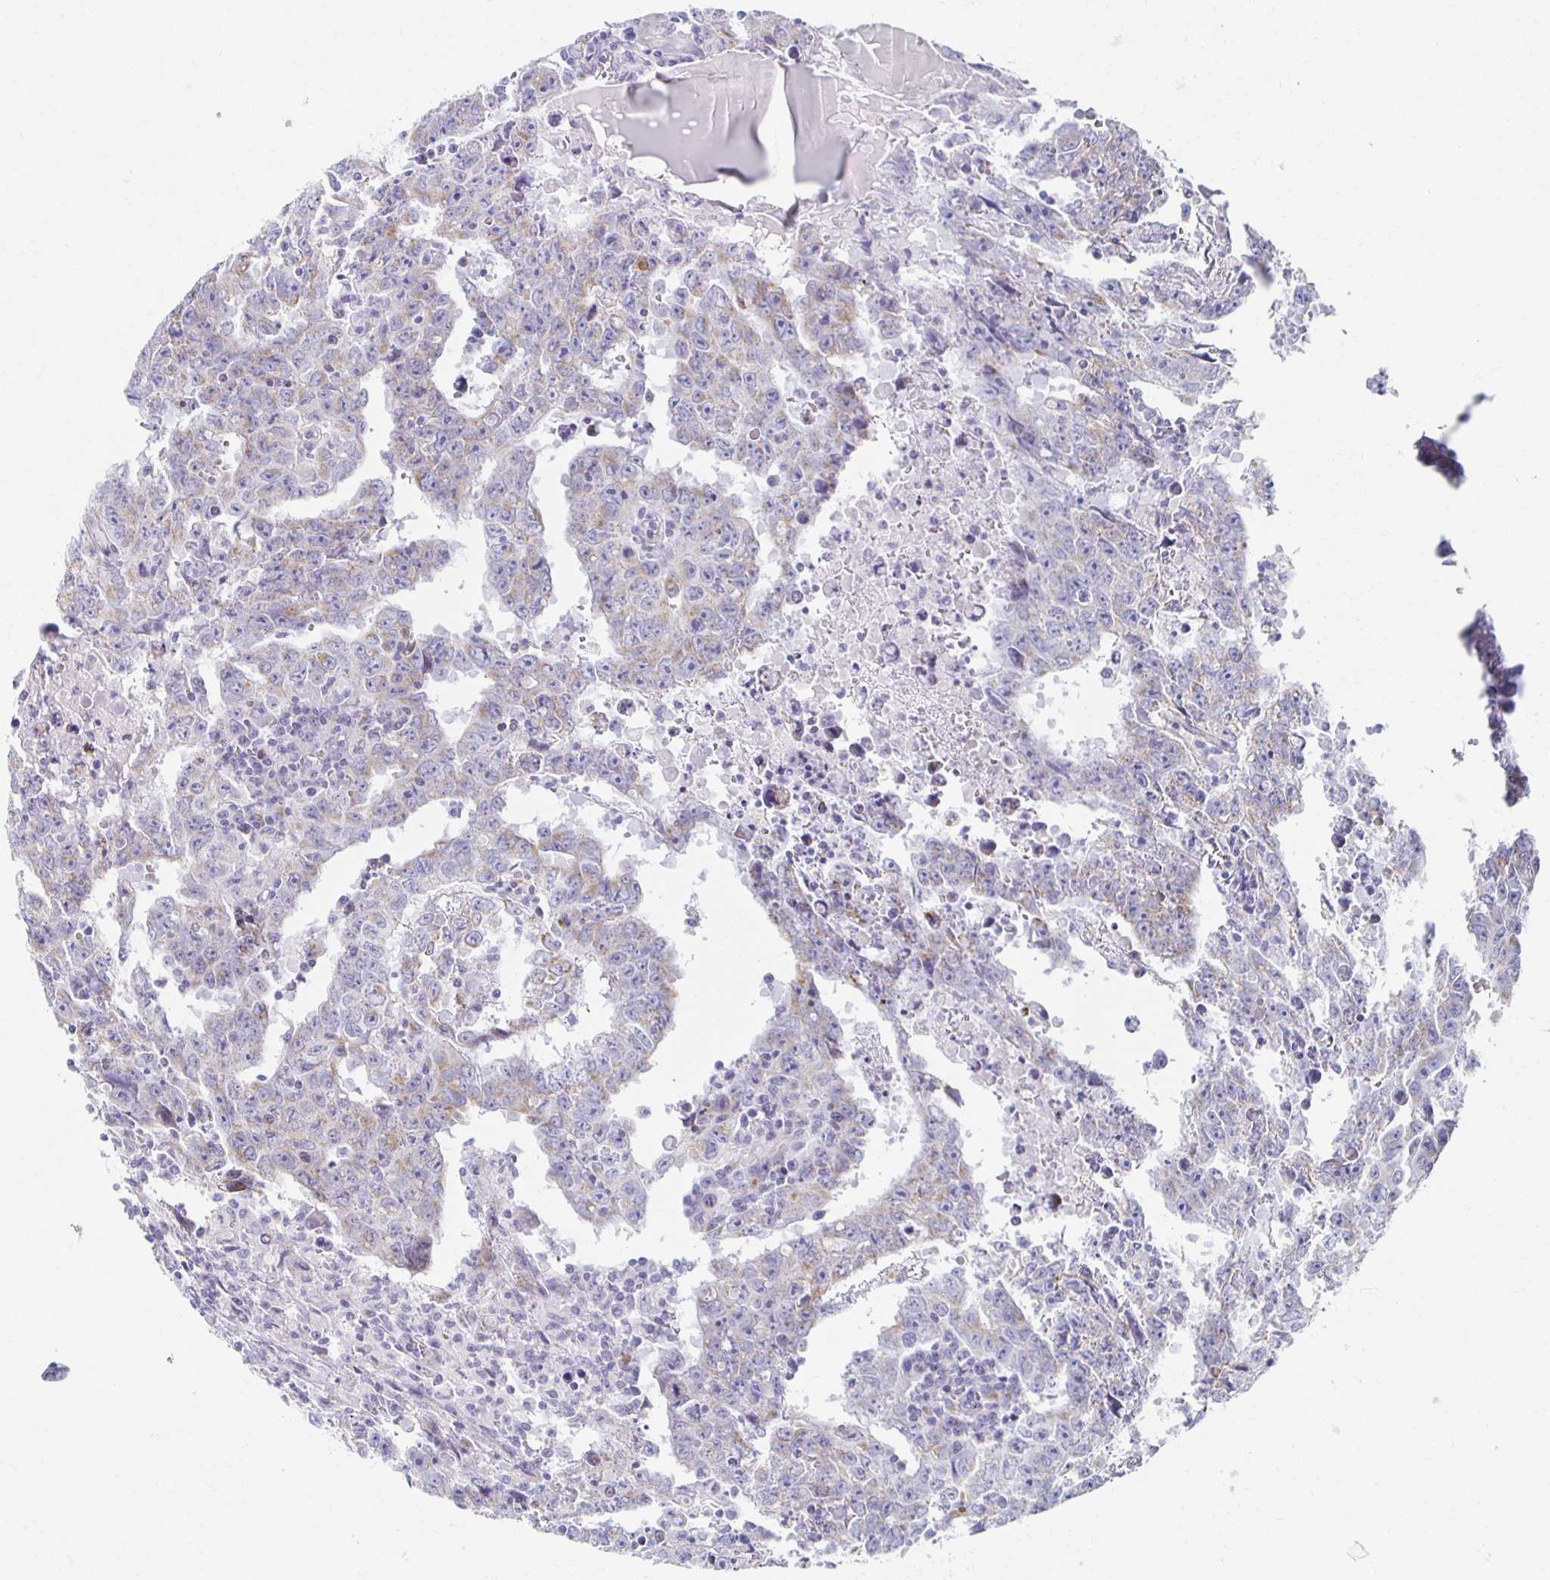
{"staining": {"intensity": "weak", "quantity": "25%-75%", "location": "cytoplasmic/membranous"}, "tissue": "testis cancer", "cell_type": "Tumor cells", "image_type": "cancer", "snomed": [{"axis": "morphology", "description": "Carcinoma, Embryonal, NOS"}, {"axis": "topography", "description": "Testis"}], "caption": "Human testis cancer (embryonal carcinoma) stained for a protein (brown) displays weak cytoplasmic/membranous positive staining in about 25%-75% of tumor cells.", "gene": "TEX44", "patient": {"sex": "male", "age": 22}}